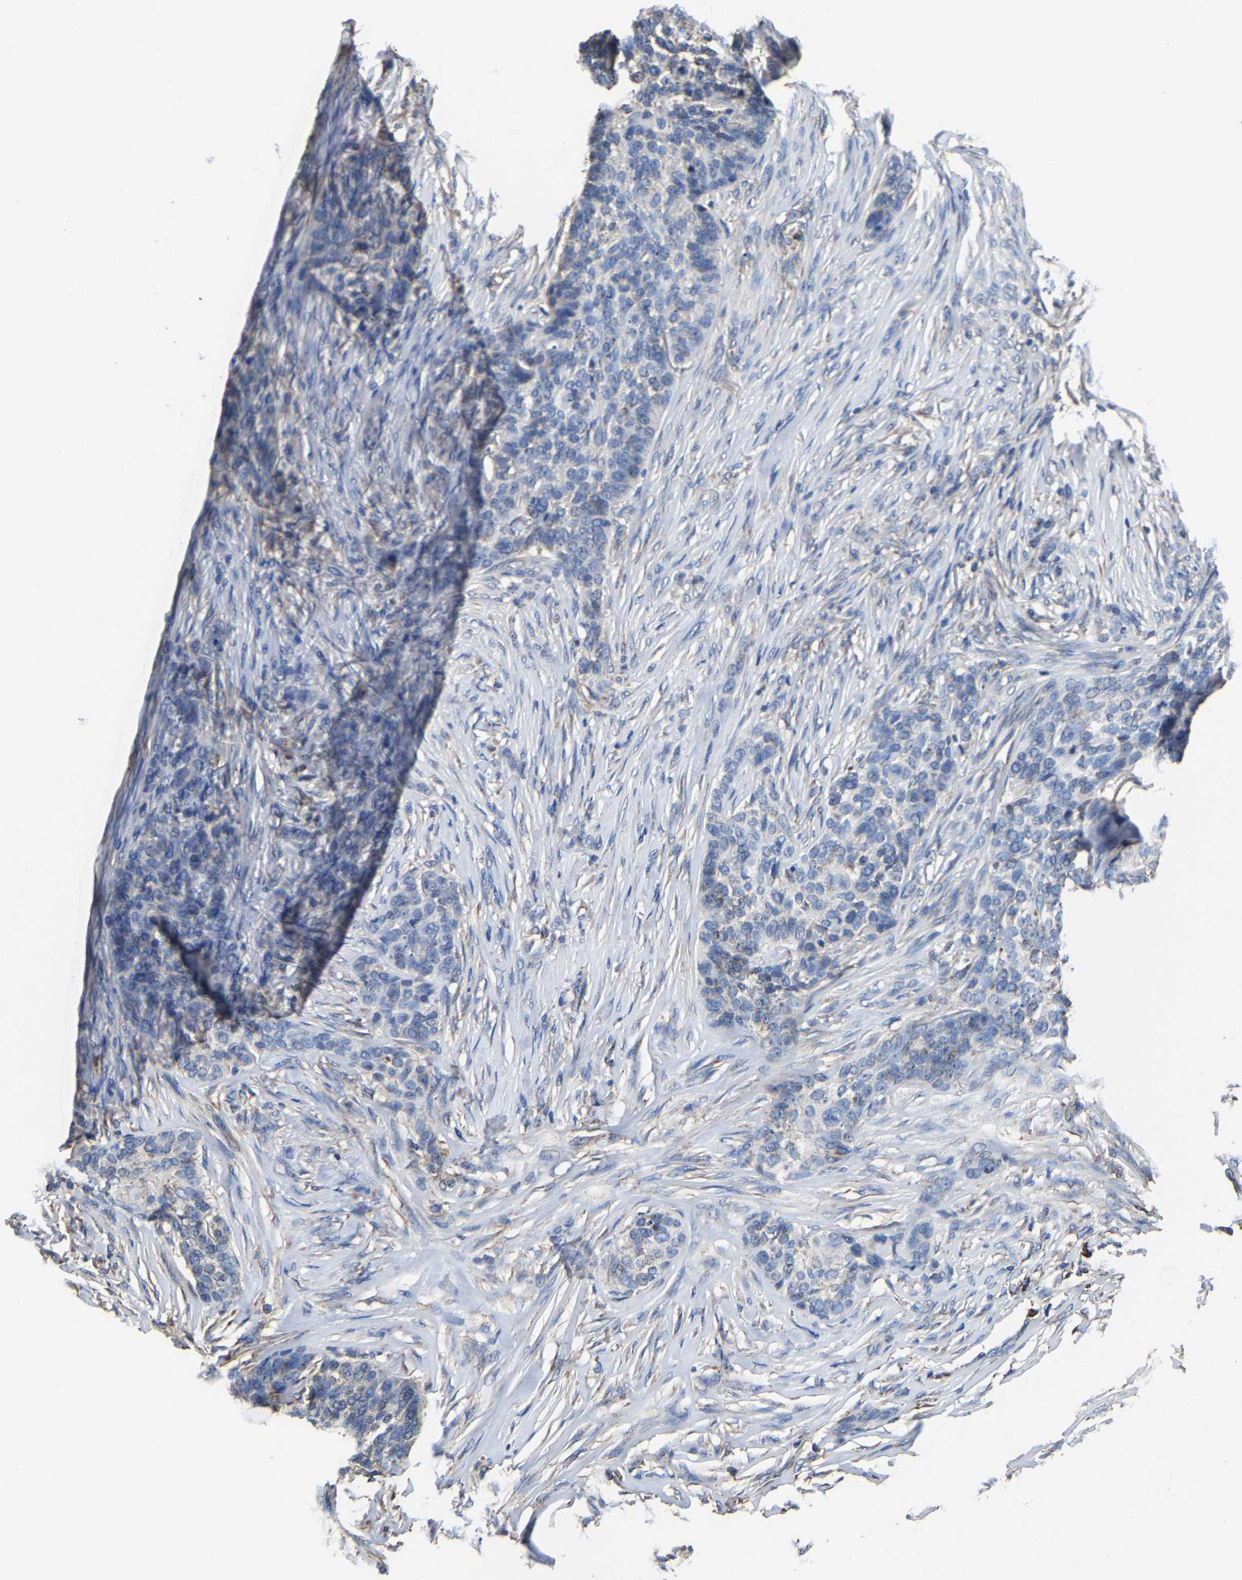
{"staining": {"intensity": "negative", "quantity": "none", "location": "none"}, "tissue": "skin cancer", "cell_type": "Tumor cells", "image_type": "cancer", "snomed": [{"axis": "morphology", "description": "Basal cell carcinoma"}, {"axis": "topography", "description": "Skin"}], "caption": "Tumor cells show no significant protein positivity in basal cell carcinoma (skin).", "gene": "ZCCHC7", "patient": {"sex": "male", "age": 85}}